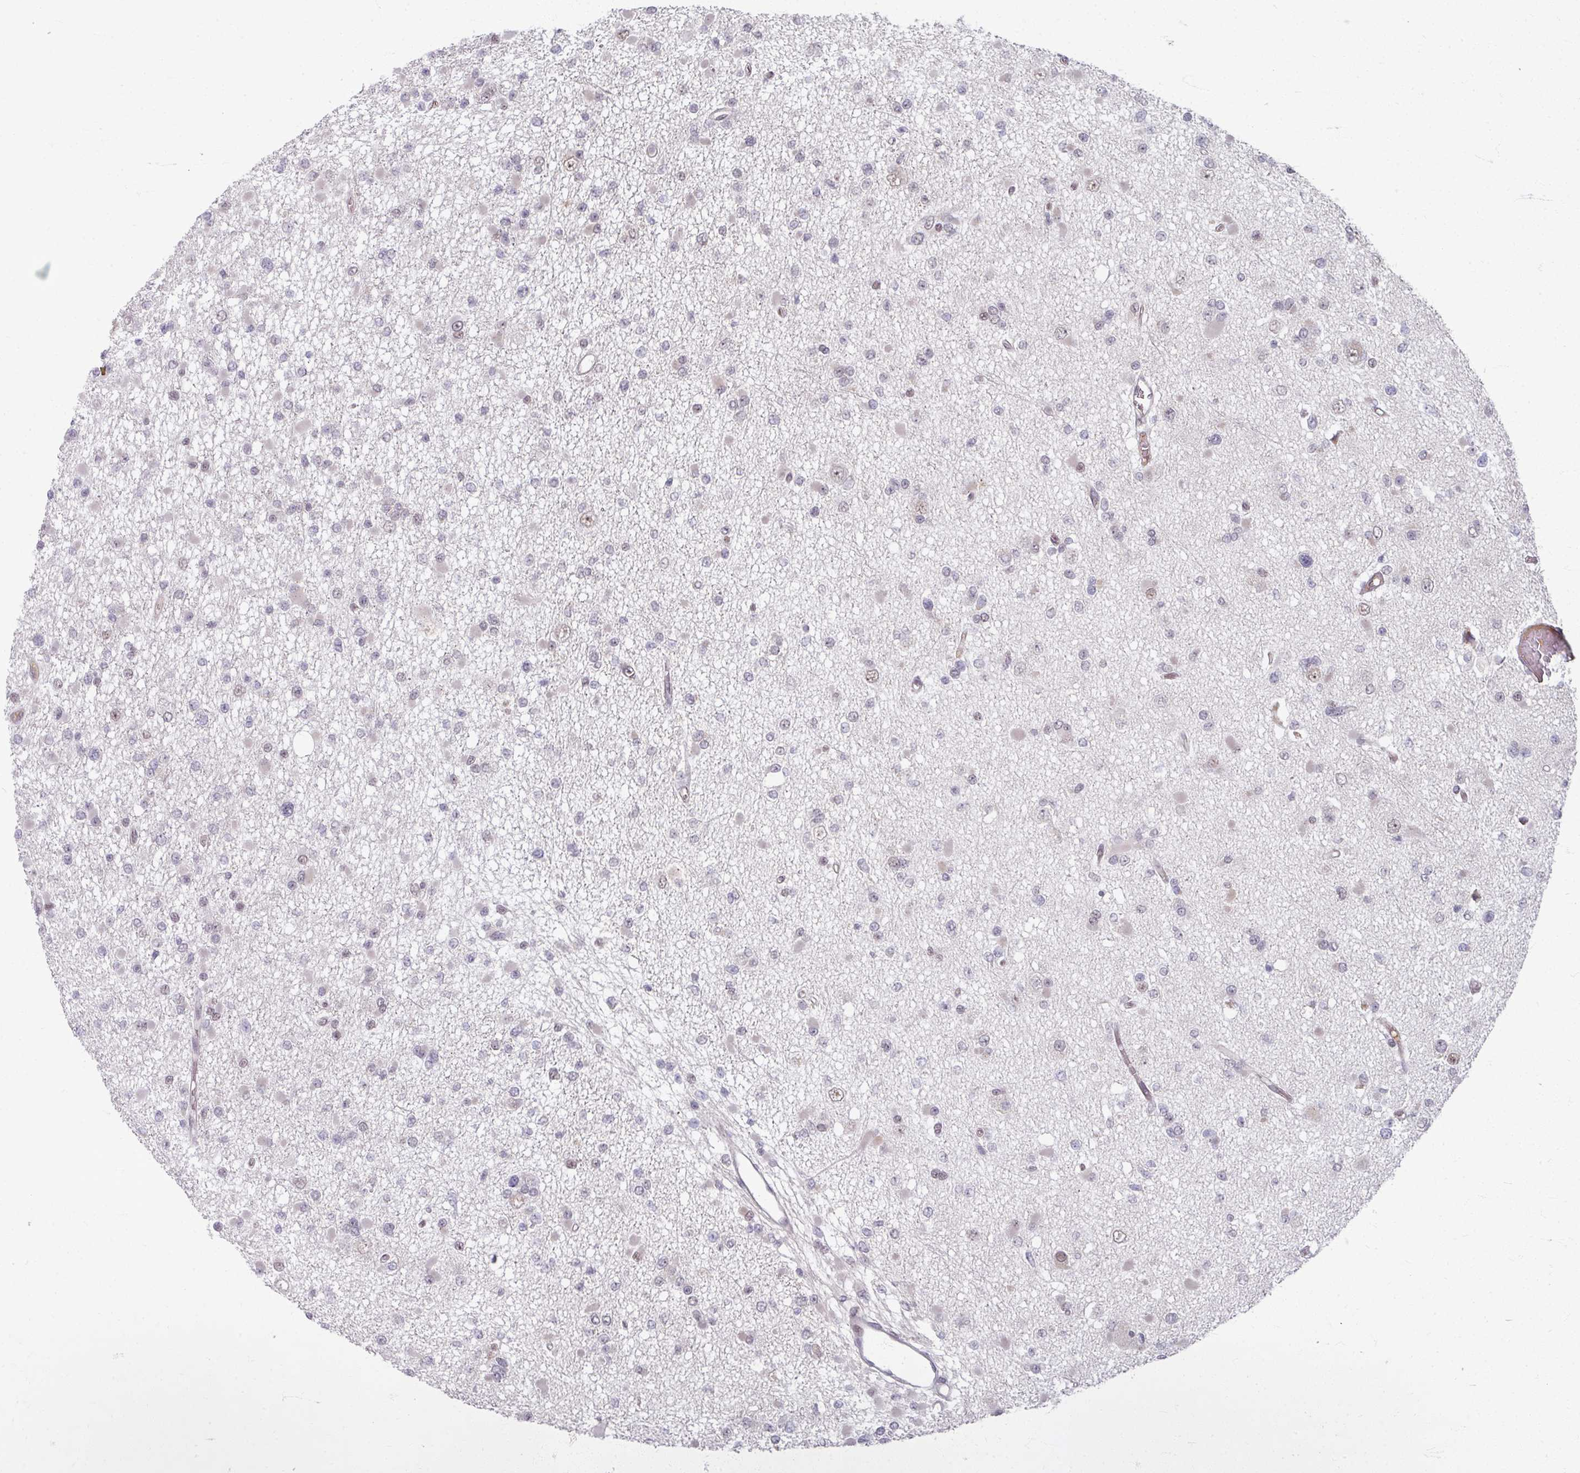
{"staining": {"intensity": "negative", "quantity": "none", "location": "none"}, "tissue": "glioma", "cell_type": "Tumor cells", "image_type": "cancer", "snomed": [{"axis": "morphology", "description": "Glioma, malignant, Low grade"}, {"axis": "topography", "description": "Brain"}], "caption": "A histopathology image of human glioma is negative for staining in tumor cells.", "gene": "KLC3", "patient": {"sex": "female", "age": 22}}